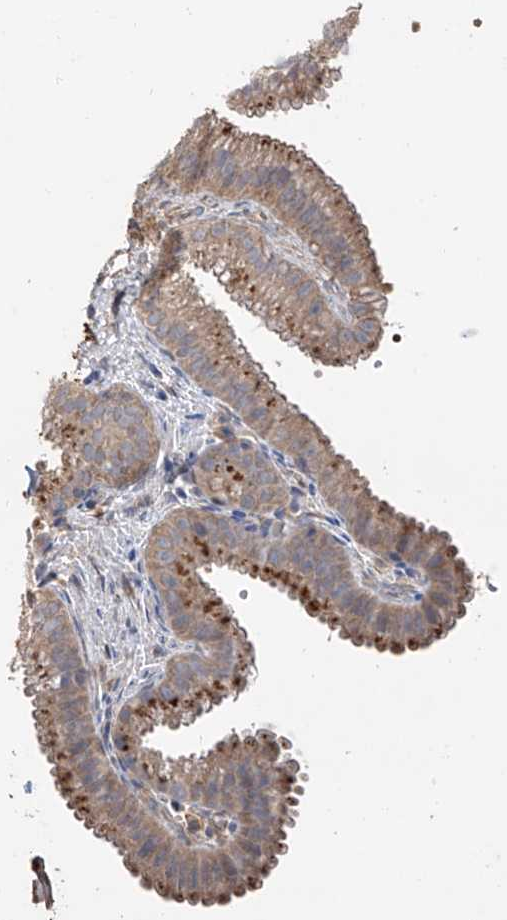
{"staining": {"intensity": "moderate", "quantity": ">75%", "location": "cytoplasmic/membranous"}, "tissue": "gallbladder", "cell_type": "Glandular cells", "image_type": "normal", "snomed": [{"axis": "morphology", "description": "Normal tissue, NOS"}, {"axis": "topography", "description": "Gallbladder"}], "caption": "Immunohistochemistry of normal gallbladder shows medium levels of moderate cytoplasmic/membranous expression in about >75% of glandular cells.", "gene": "EDN1", "patient": {"sex": "female", "age": 30}}